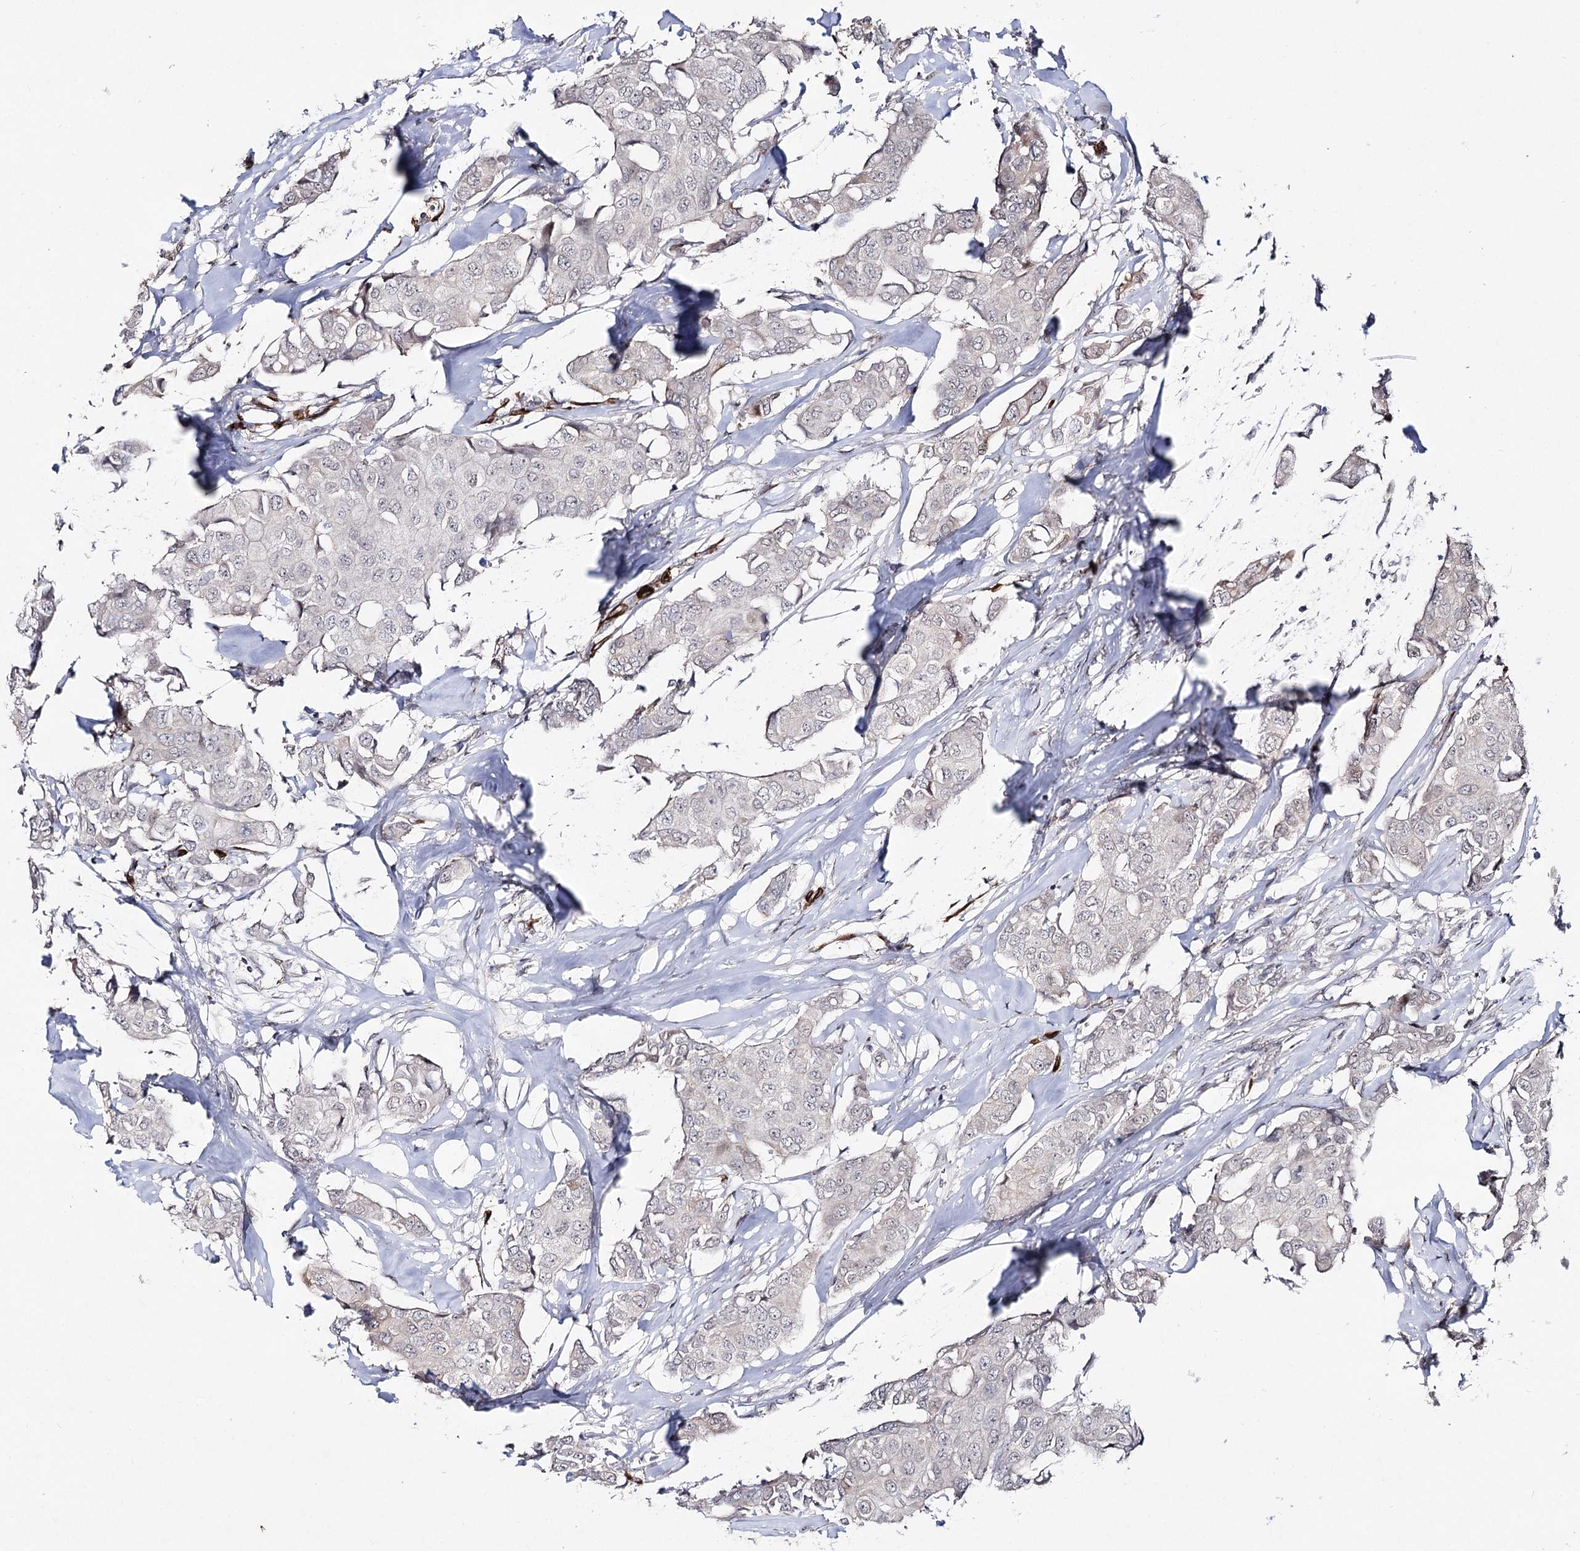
{"staining": {"intensity": "negative", "quantity": "none", "location": "none"}, "tissue": "breast cancer", "cell_type": "Tumor cells", "image_type": "cancer", "snomed": [{"axis": "morphology", "description": "Duct carcinoma"}, {"axis": "topography", "description": "Breast"}], "caption": "Immunohistochemistry (IHC) image of neoplastic tissue: human breast cancer stained with DAB (3,3'-diaminobenzidine) exhibits no significant protein staining in tumor cells.", "gene": "HSD11B2", "patient": {"sex": "female", "age": 80}}